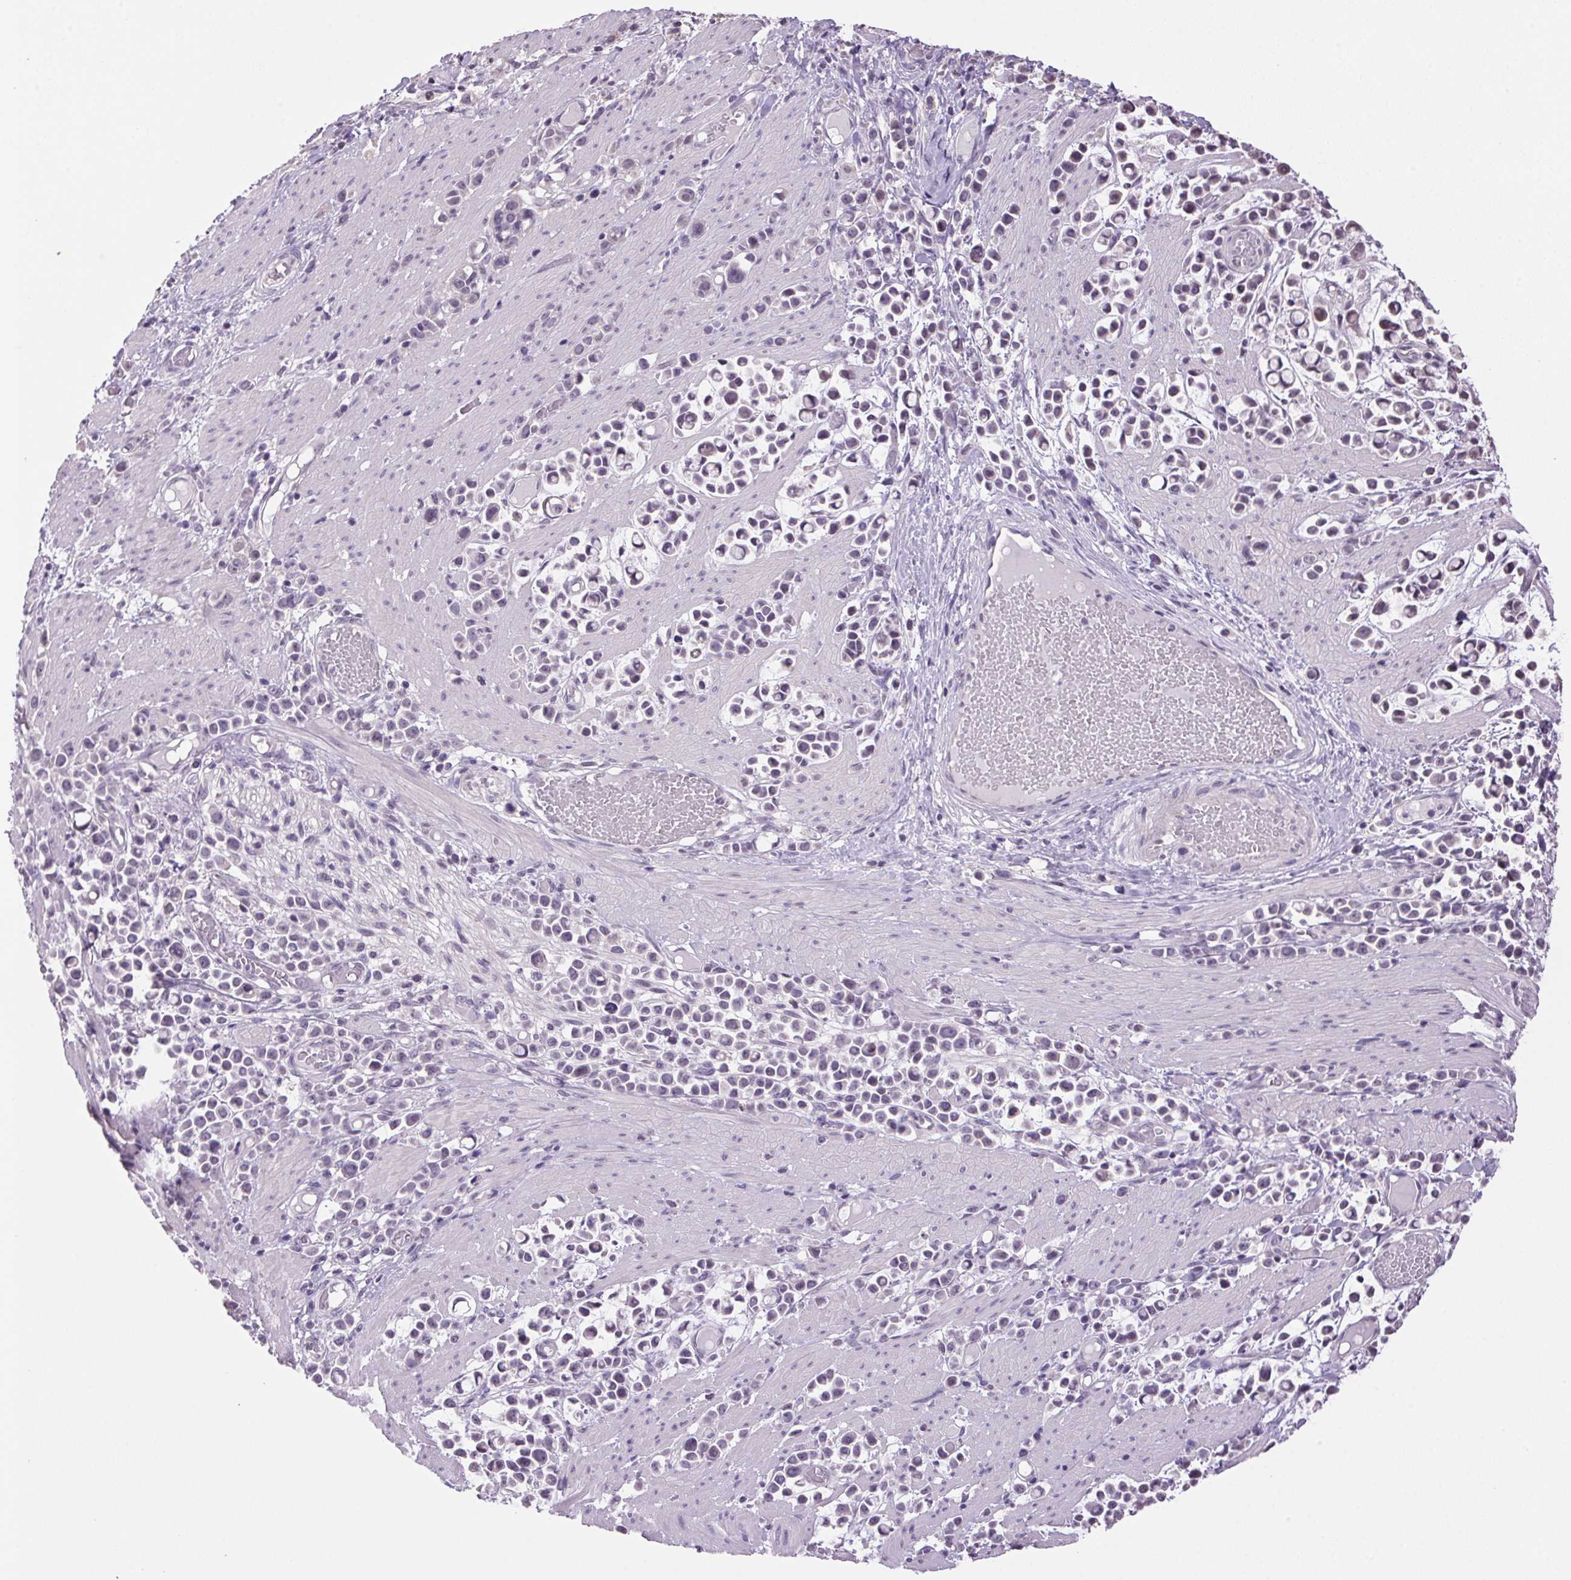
{"staining": {"intensity": "negative", "quantity": "none", "location": "none"}, "tissue": "stomach cancer", "cell_type": "Tumor cells", "image_type": "cancer", "snomed": [{"axis": "morphology", "description": "Adenocarcinoma, NOS"}, {"axis": "topography", "description": "Stomach"}], "caption": "The image demonstrates no staining of tumor cells in adenocarcinoma (stomach).", "gene": "VWA3B", "patient": {"sex": "male", "age": 82}}